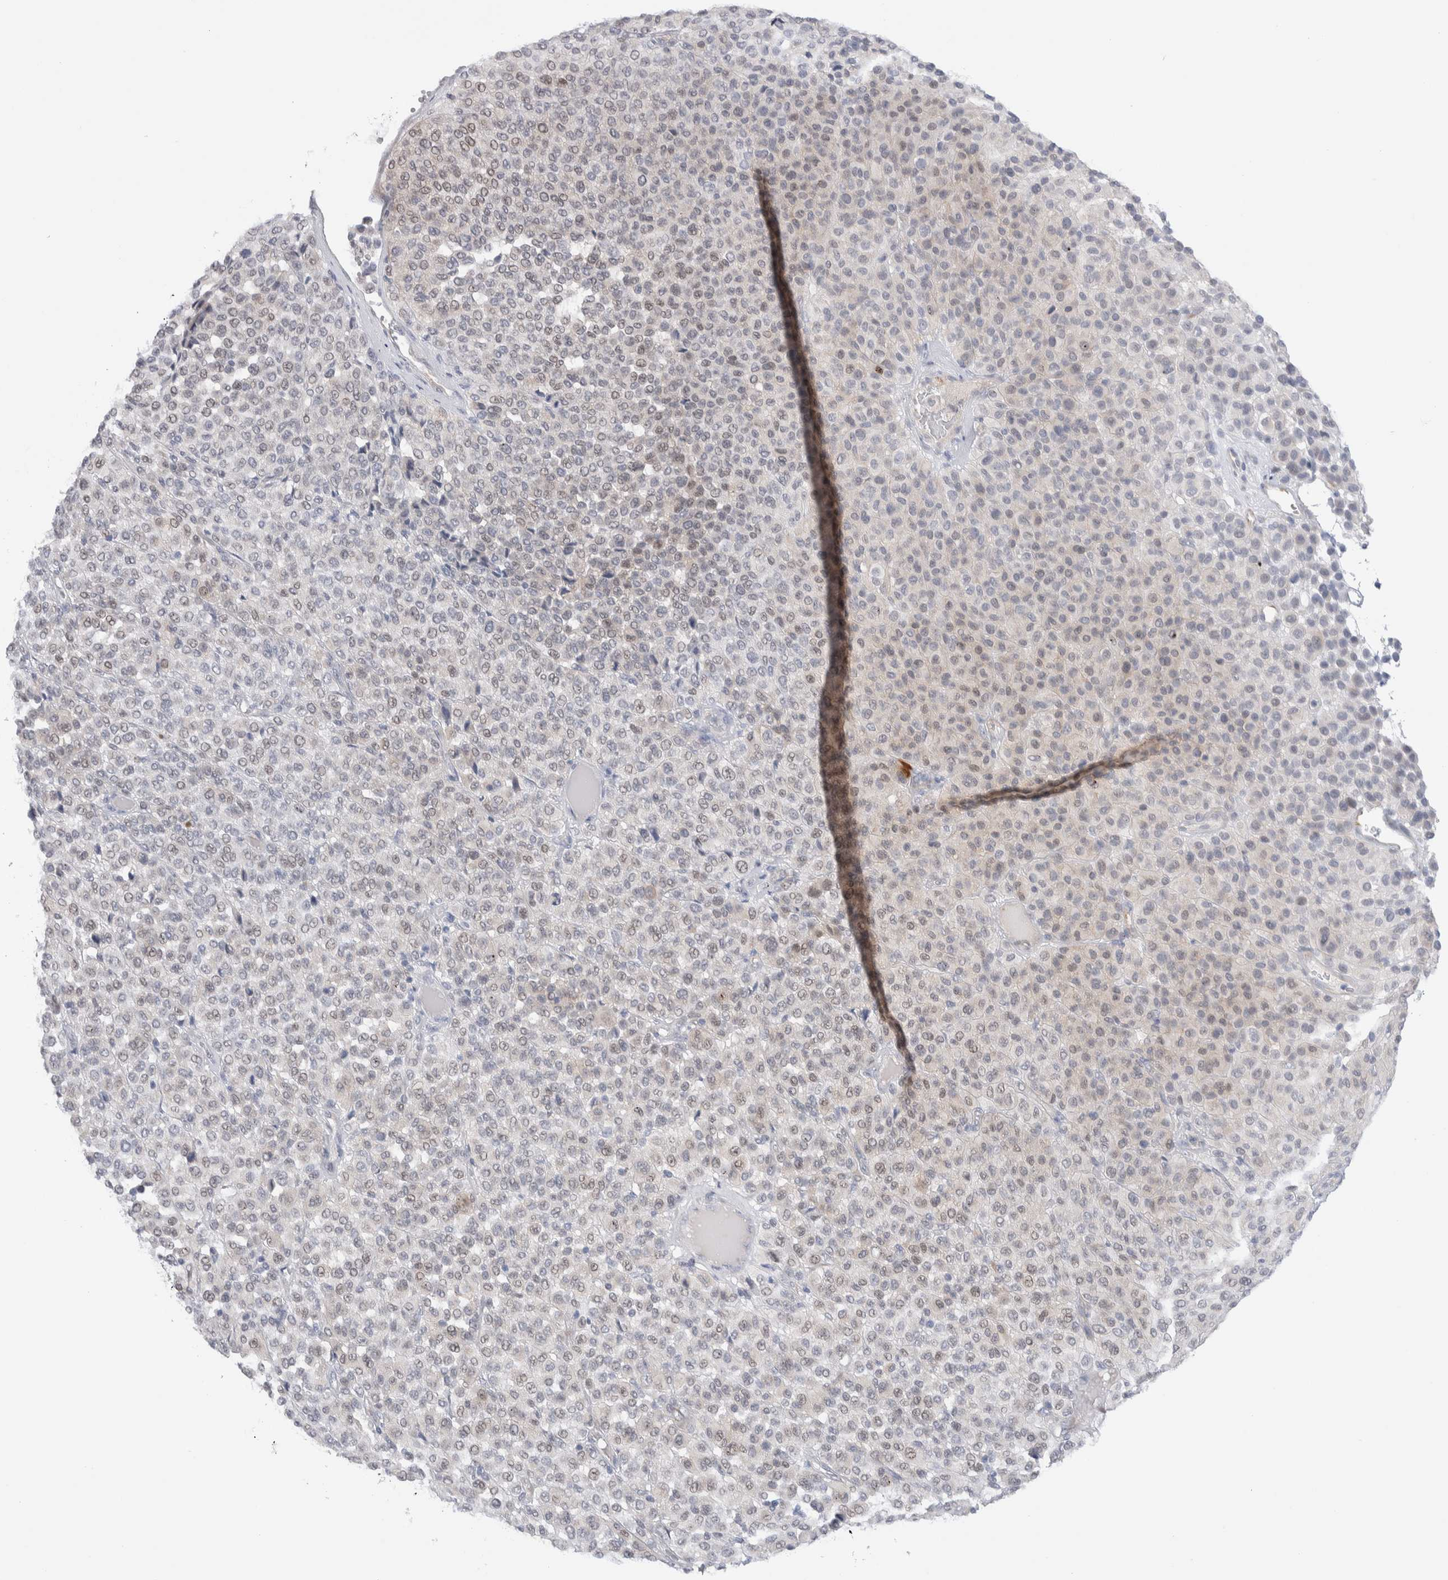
{"staining": {"intensity": "weak", "quantity": "<25%", "location": "cytoplasmic/membranous"}, "tissue": "melanoma", "cell_type": "Tumor cells", "image_type": "cancer", "snomed": [{"axis": "morphology", "description": "Malignant melanoma, Metastatic site"}, {"axis": "topography", "description": "Pancreas"}], "caption": "This is a image of IHC staining of melanoma, which shows no positivity in tumor cells.", "gene": "C1orf112", "patient": {"sex": "female", "age": 30}}